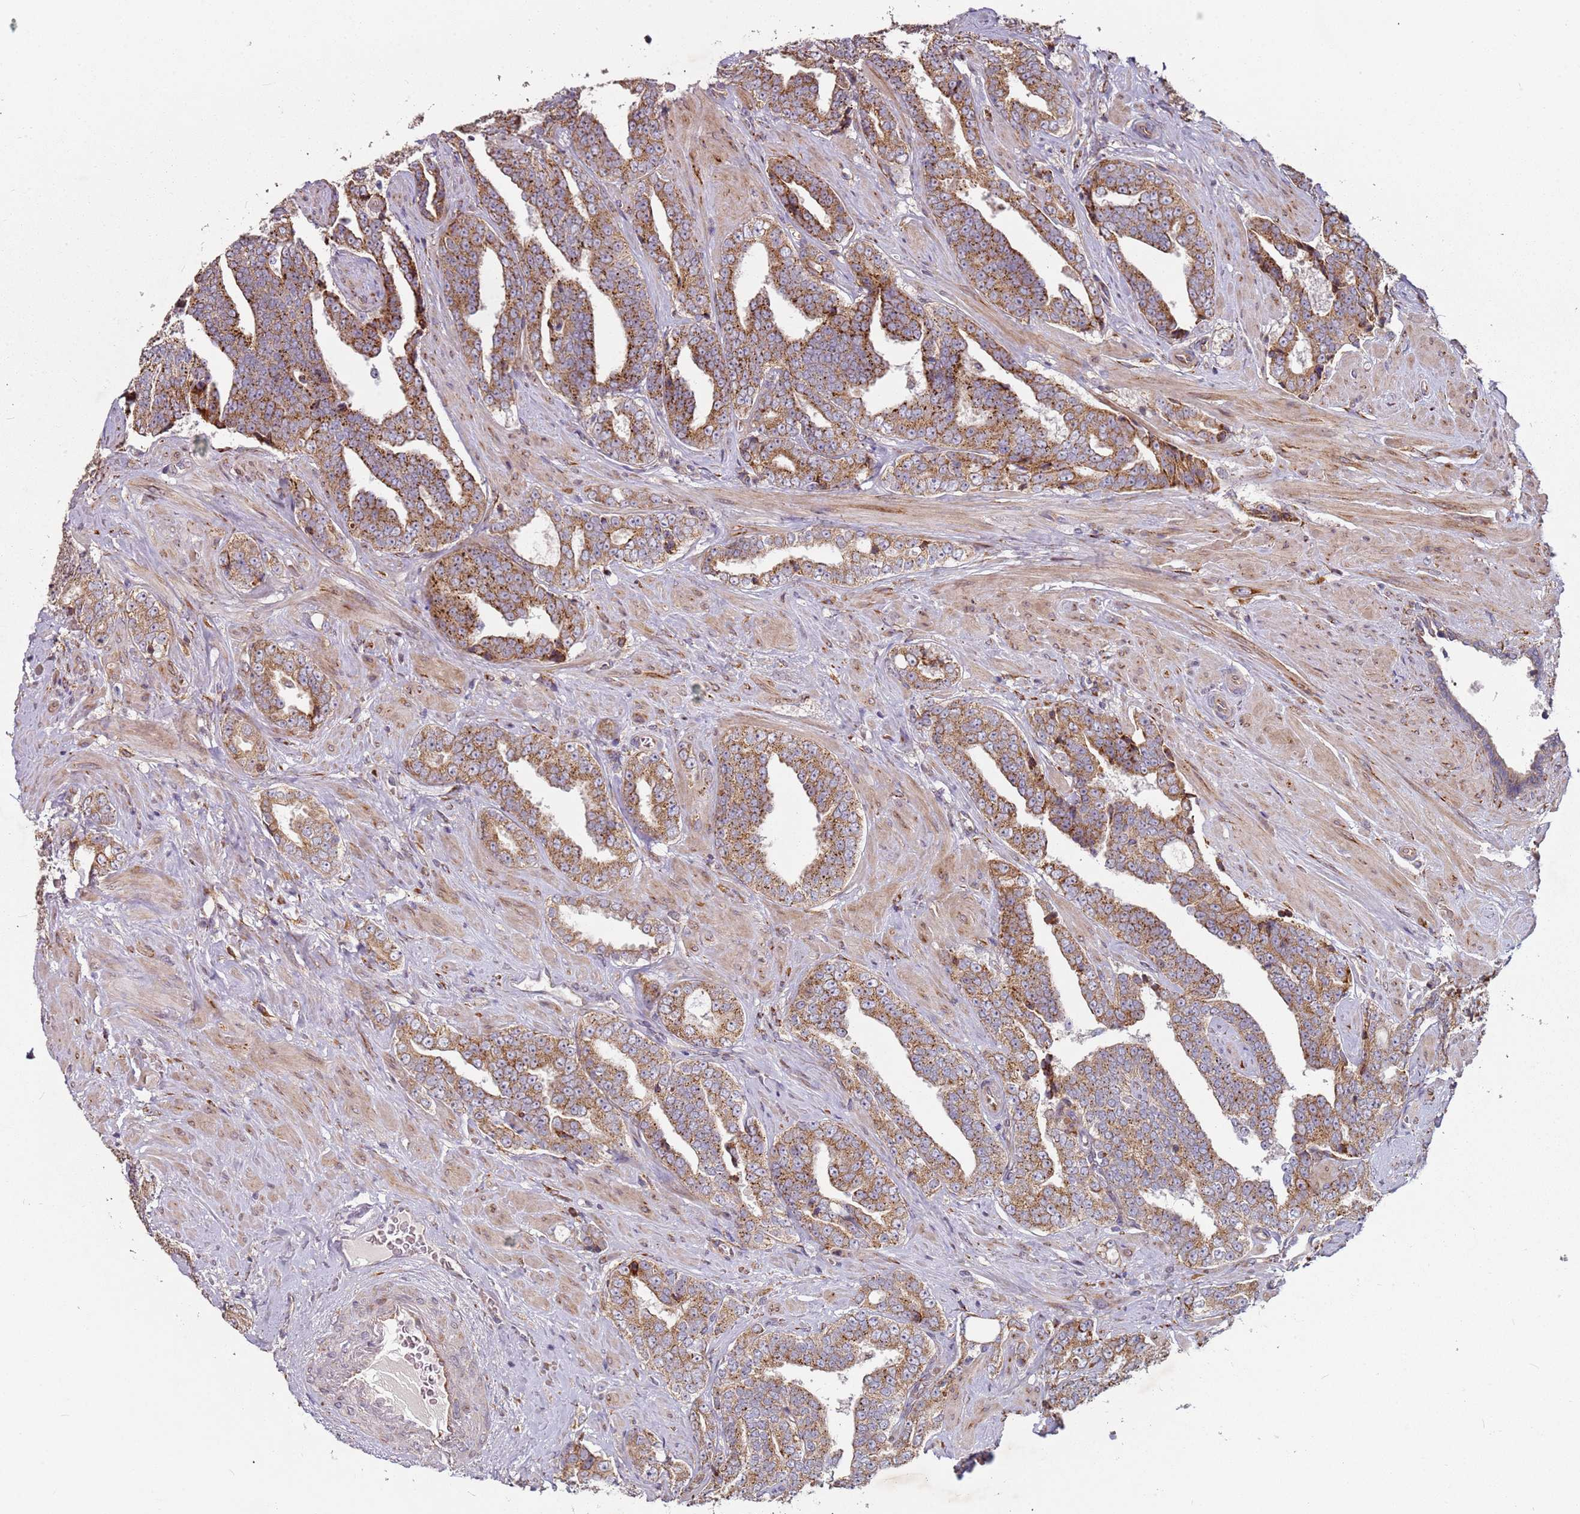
{"staining": {"intensity": "moderate", "quantity": ">75%", "location": "cytoplasmic/membranous"}, "tissue": "prostate cancer", "cell_type": "Tumor cells", "image_type": "cancer", "snomed": [{"axis": "morphology", "description": "Adenocarcinoma, High grade"}, {"axis": "topography", "description": "Prostate"}], "caption": "Immunohistochemistry (IHC) histopathology image of neoplastic tissue: prostate high-grade adenocarcinoma stained using IHC displays medium levels of moderate protein expression localized specifically in the cytoplasmic/membranous of tumor cells, appearing as a cytoplasmic/membranous brown color.", "gene": "ARFRP1", "patient": {"sex": "male", "age": 67}}